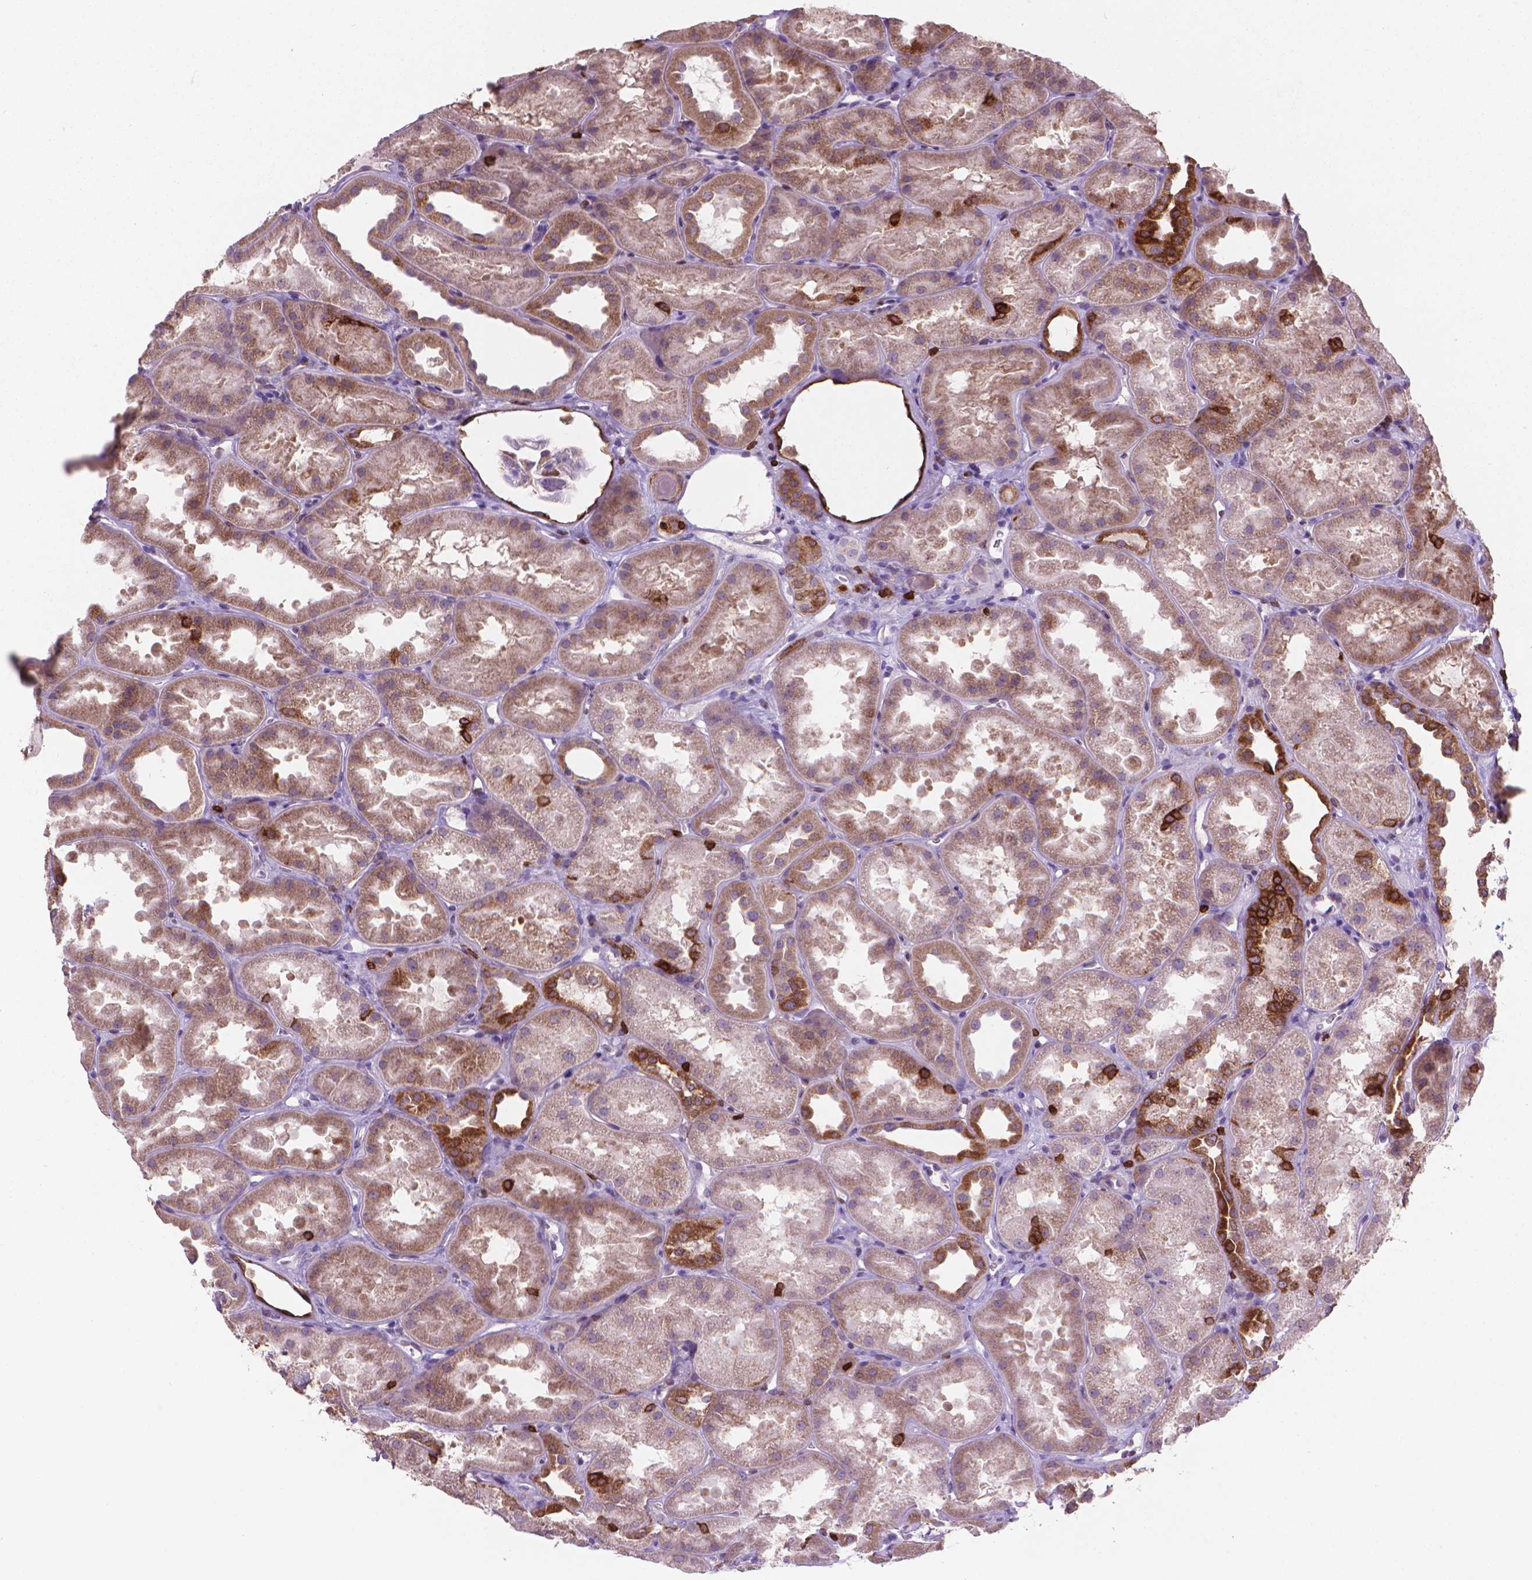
{"staining": {"intensity": "weak", "quantity": "<25%", "location": "cytoplasmic/membranous"}, "tissue": "kidney", "cell_type": "Cells in glomeruli", "image_type": "normal", "snomed": [{"axis": "morphology", "description": "Normal tissue, NOS"}, {"axis": "topography", "description": "Kidney"}], "caption": "Micrograph shows no significant protein expression in cells in glomeruli of normal kidney. The staining was performed using DAB to visualize the protein expression in brown, while the nuclei were stained in blue with hematoxylin (Magnification: 20x).", "gene": "BCL2", "patient": {"sex": "male", "age": 61}}